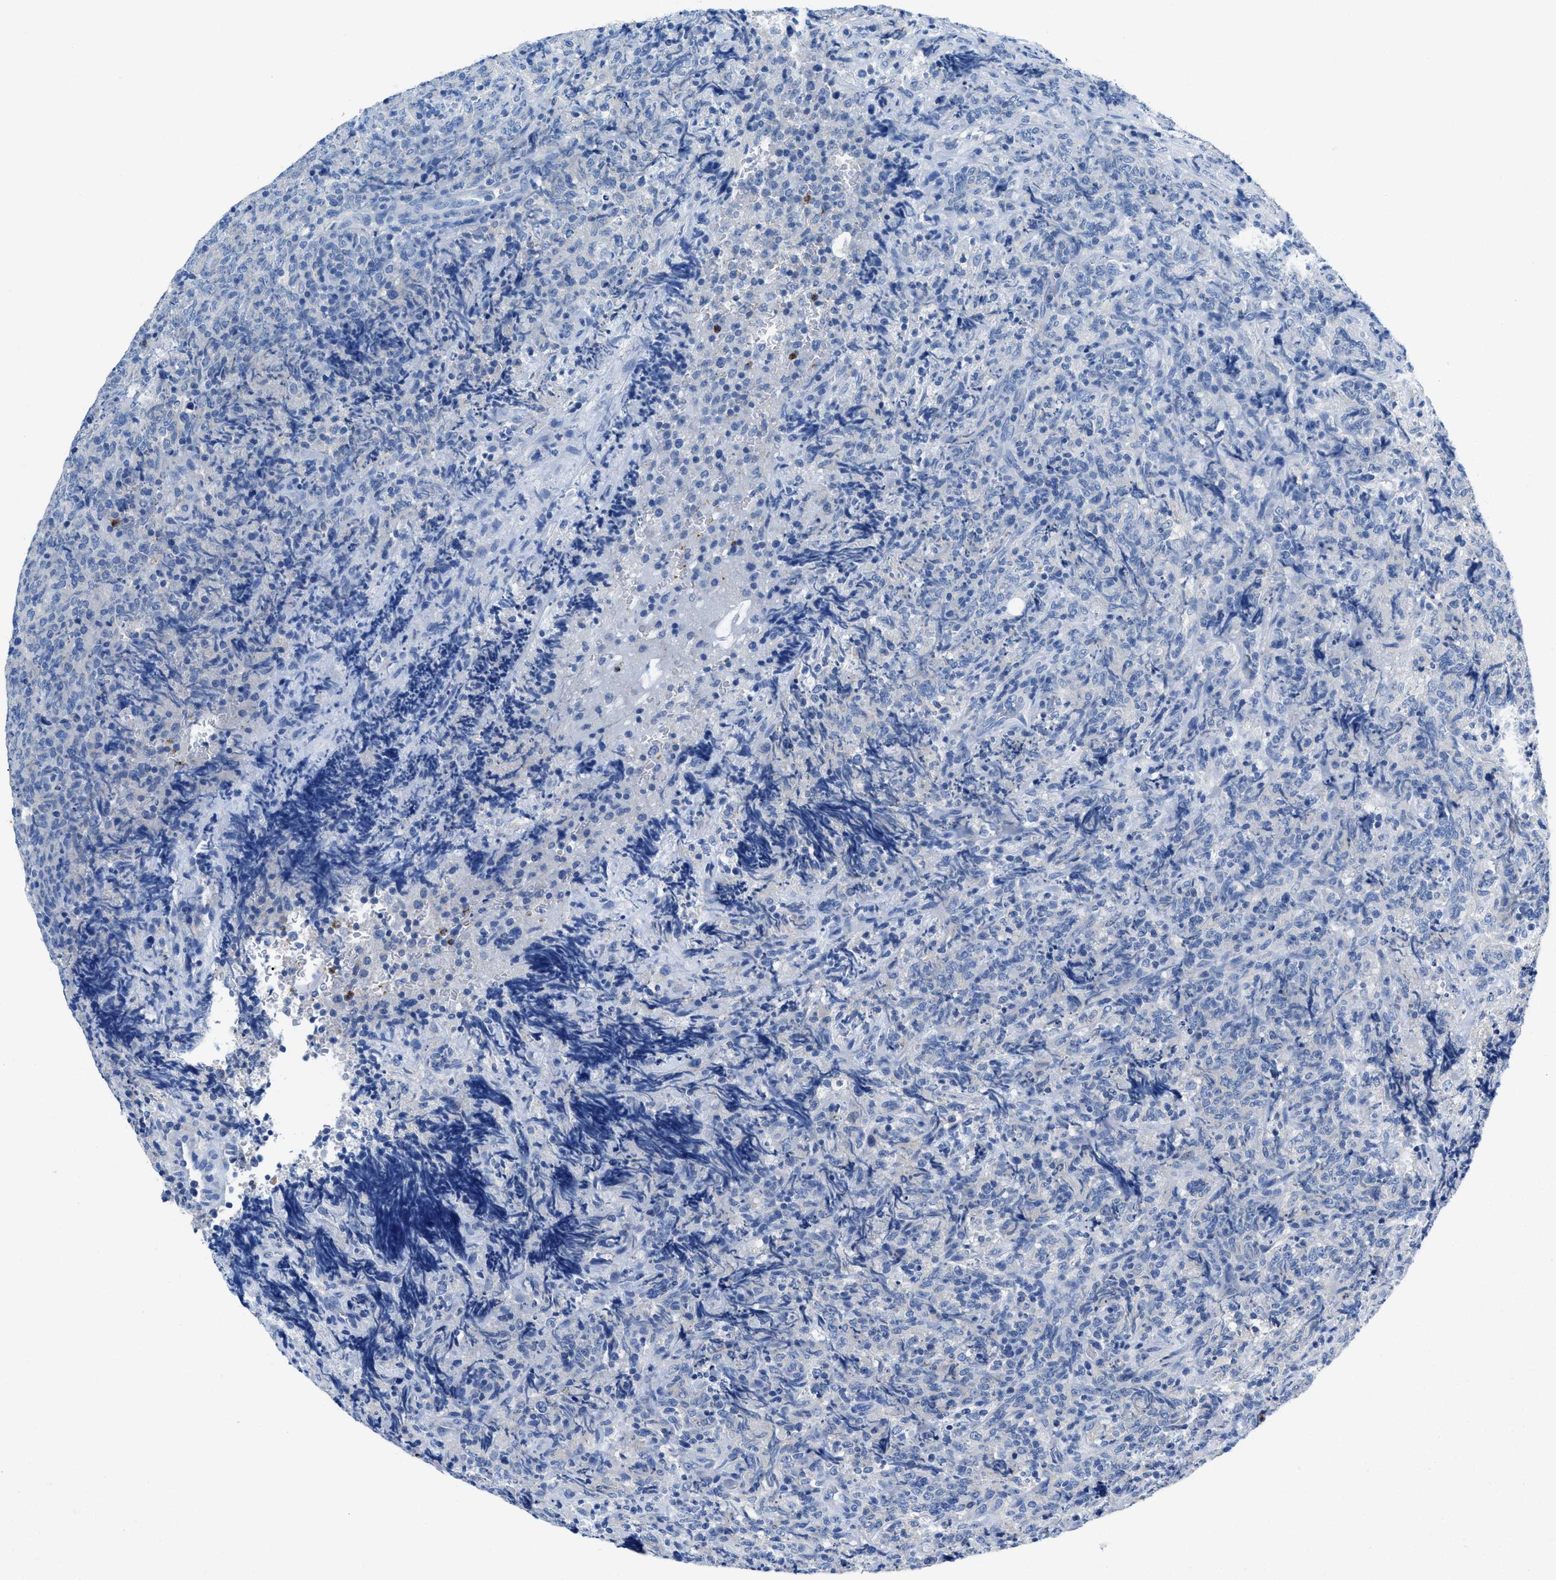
{"staining": {"intensity": "negative", "quantity": "none", "location": "none"}, "tissue": "lymphoma", "cell_type": "Tumor cells", "image_type": "cancer", "snomed": [{"axis": "morphology", "description": "Malignant lymphoma, non-Hodgkin's type, High grade"}, {"axis": "topography", "description": "Tonsil"}], "caption": "Immunohistochemistry (IHC) of lymphoma displays no staining in tumor cells.", "gene": "NEB", "patient": {"sex": "female", "age": 36}}